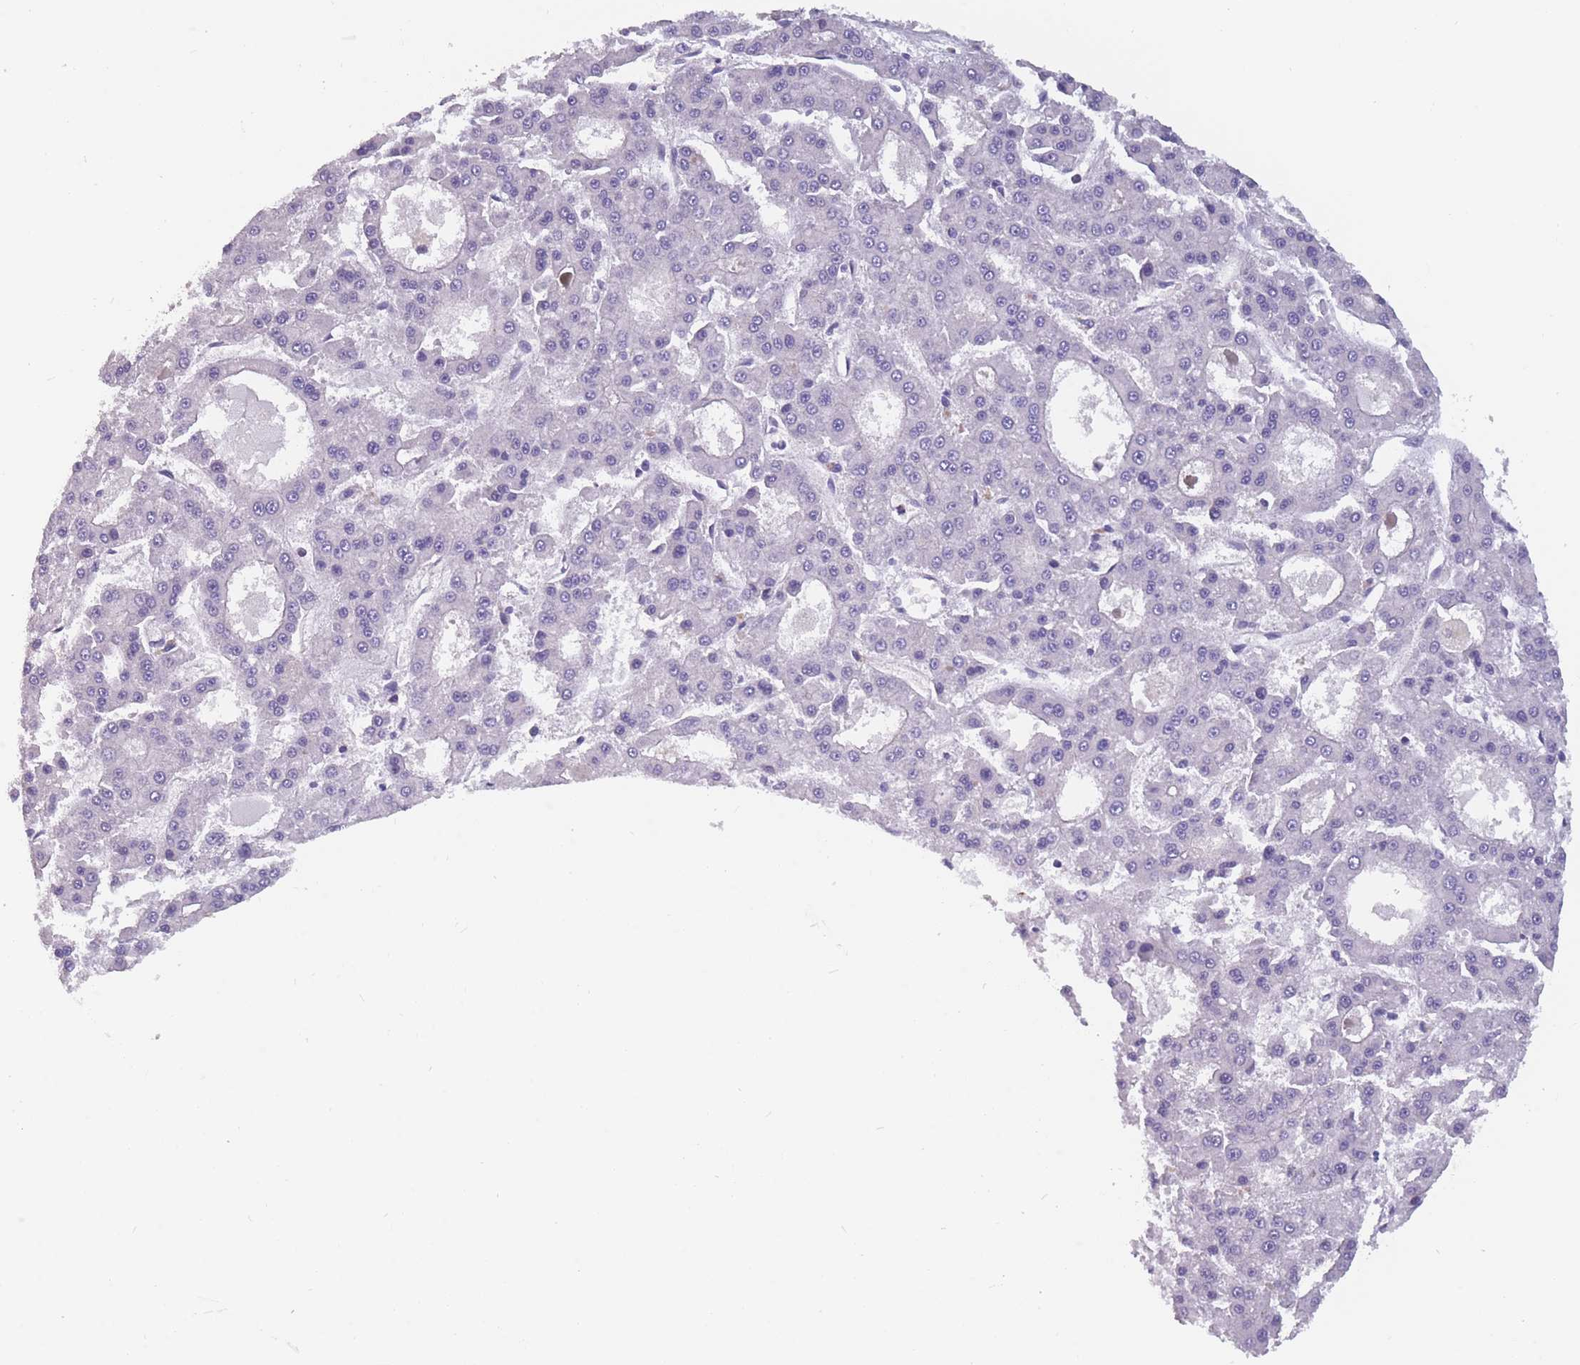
{"staining": {"intensity": "negative", "quantity": "none", "location": "none"}, "tissue": "liver cancer", "cell_type": "Tumor cells", "image_type": "cancer", "snomed": [{"axis": "morphology", "description": "Carcinoma, Hepatocellular, NOS"}, {"axis": "topography", "description": "Liver"}], "caption": "Image shows no significant protein expression in tumor cells of hepatocellular carcinoma (liver).", "gene": "FAM83F", "patient": {"sex": "male", "age": 70}}